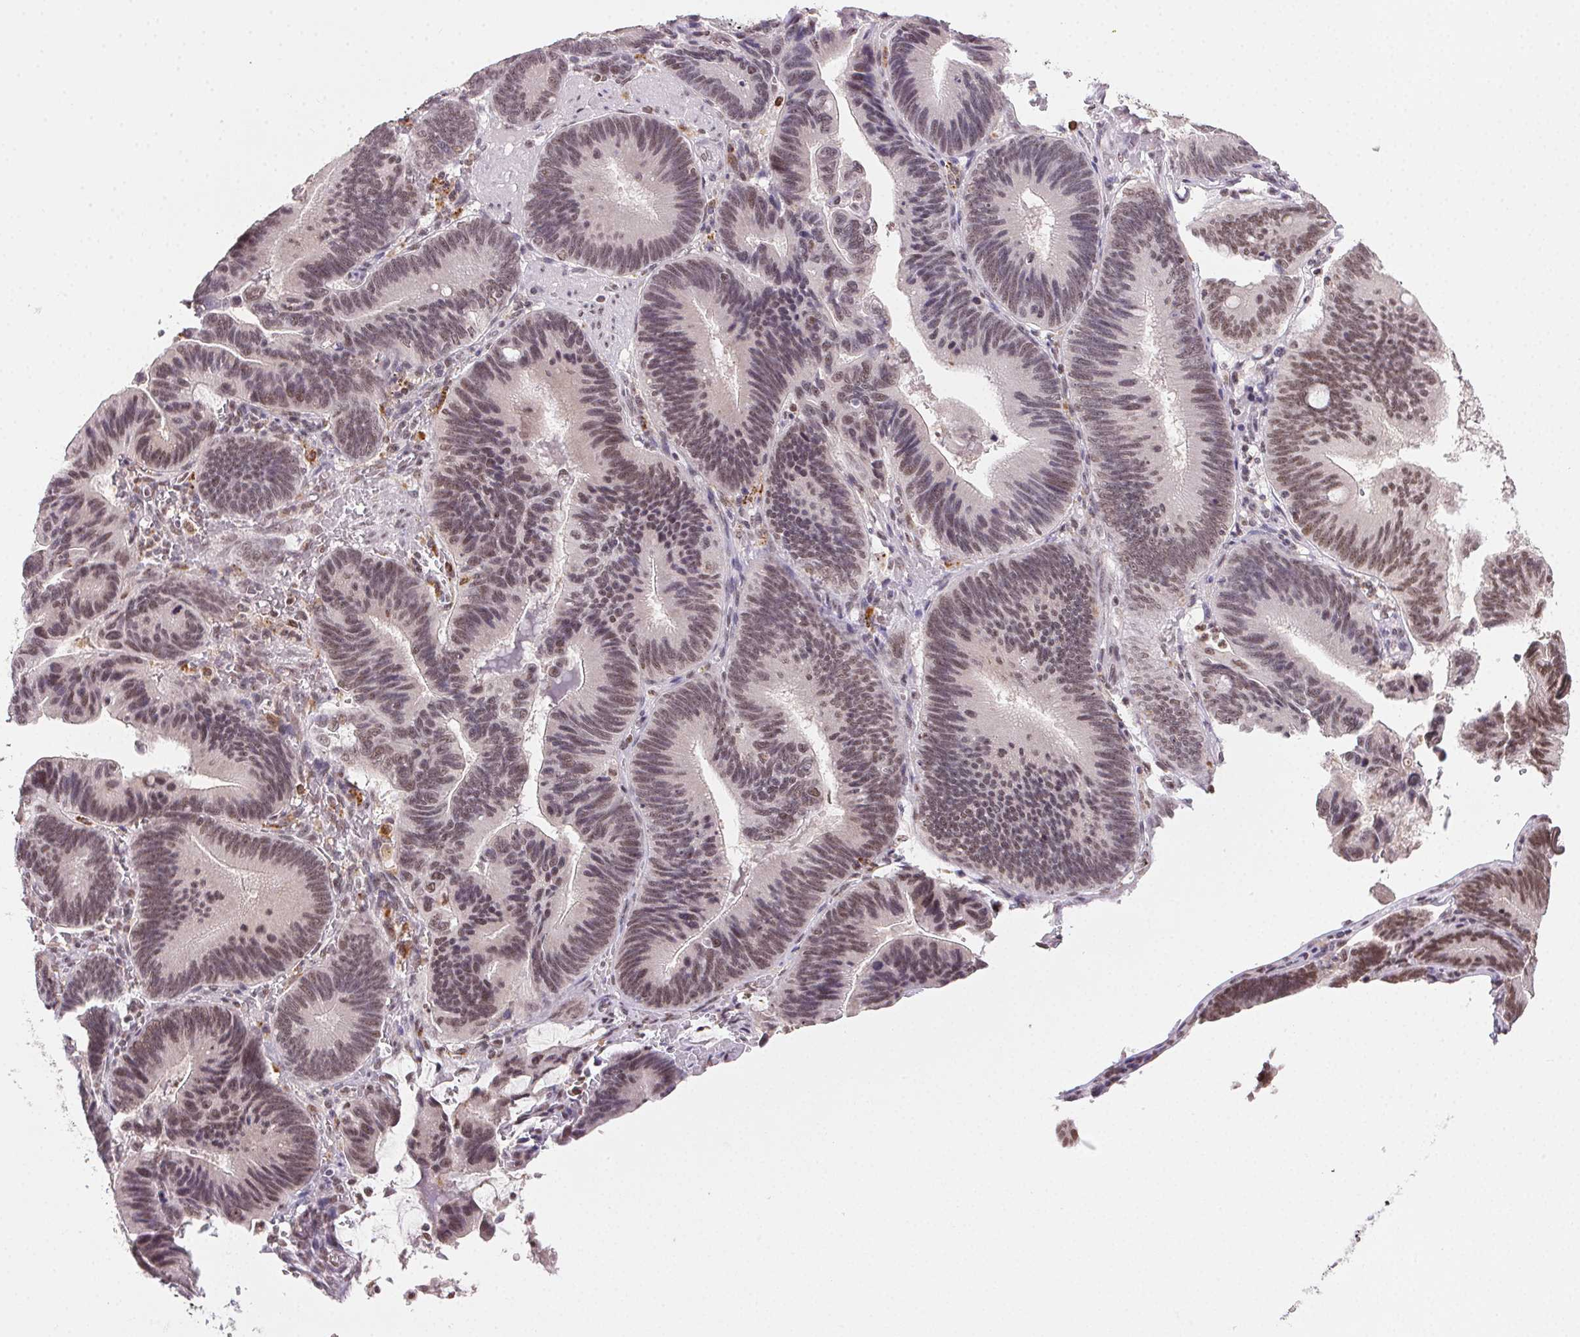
{"staining": {"intensity": "moderate", "quantity": "25%-75%", "location": "nuclear"}, "tissue": "pancreatic cancer", "cell_type": "Tumor cells", "image_type": "cancer", "snomed": [{"axis": "morphology", "description": "Adenocarcinoma, NOS"}, {"axis": "topography", "description": "Pancreas"}], "caption": "Protein expression analysis of human pancreatic cancer (adenocarcinoma) reveals moderate nuclear positivity in about 25%-75% of tumor cells. Immunohistochemistry stains the protein in brown and the nuclei are stained blue.", "gene": "NFE2L1", "patient": {"sex": "male", "age": 82}}